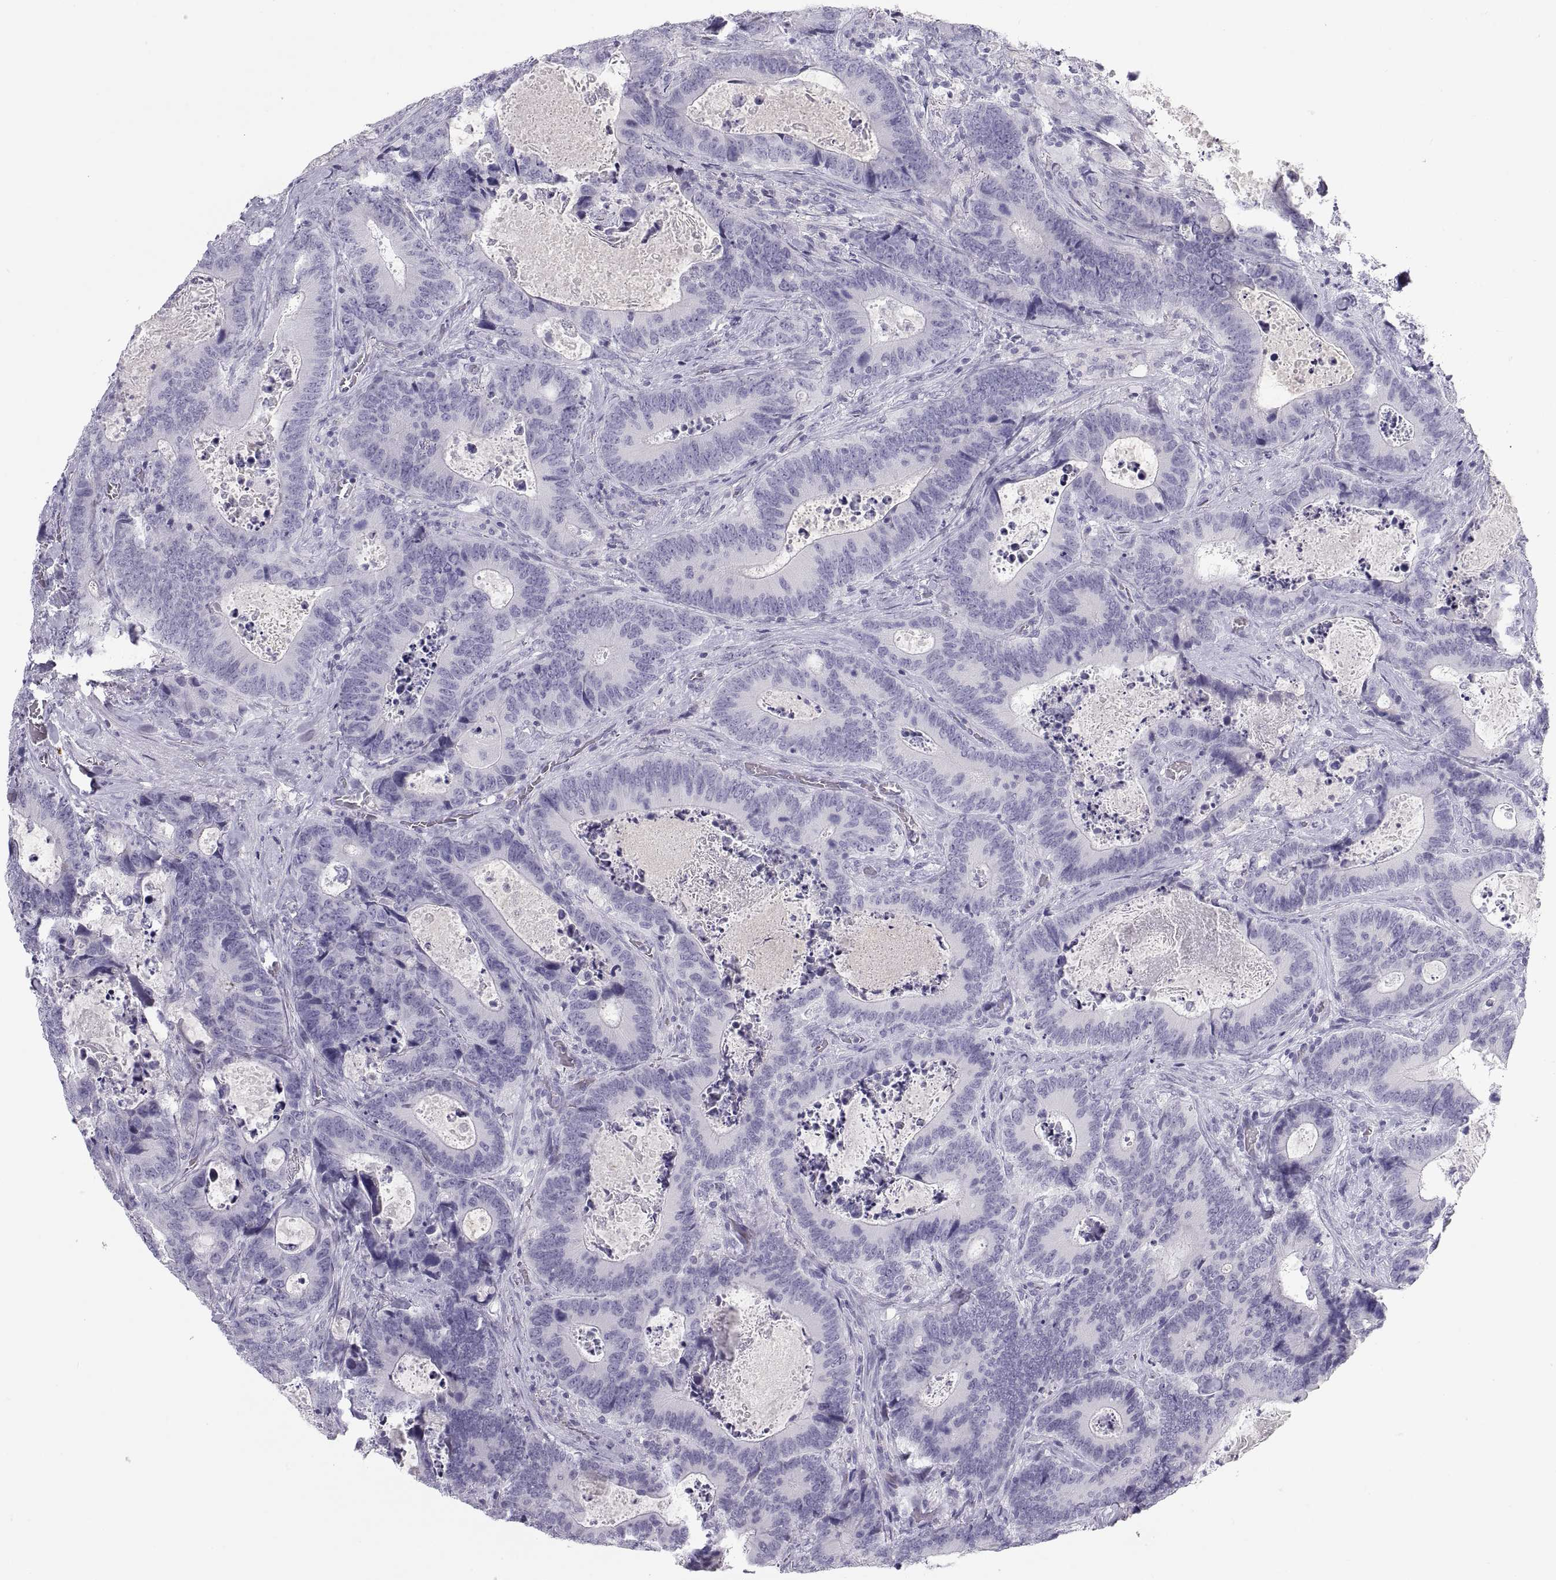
{"staining": {"intensity": "negative", "quantity": "none", "location": "none"}, "tissue": "colorectal cancer", "cell_type": "Tumor cells", "image_type": "cancer", "snomed": [{"axis": "morphology", "description": "Adenocarcinoma, NOS"}, {"axis": "topography", "description": "Colon"}], "caption": "Protein analysis of colorectal adenocarcinoma demonstrates no significant positivity in tumor cells. (DAB (3,3'-diaminobenzidine) immunohistochemistry (IHC) with hematoxylin counter stain).", "gene": "MAGEB2", "patient": {"sex": "female", "age": 82}}